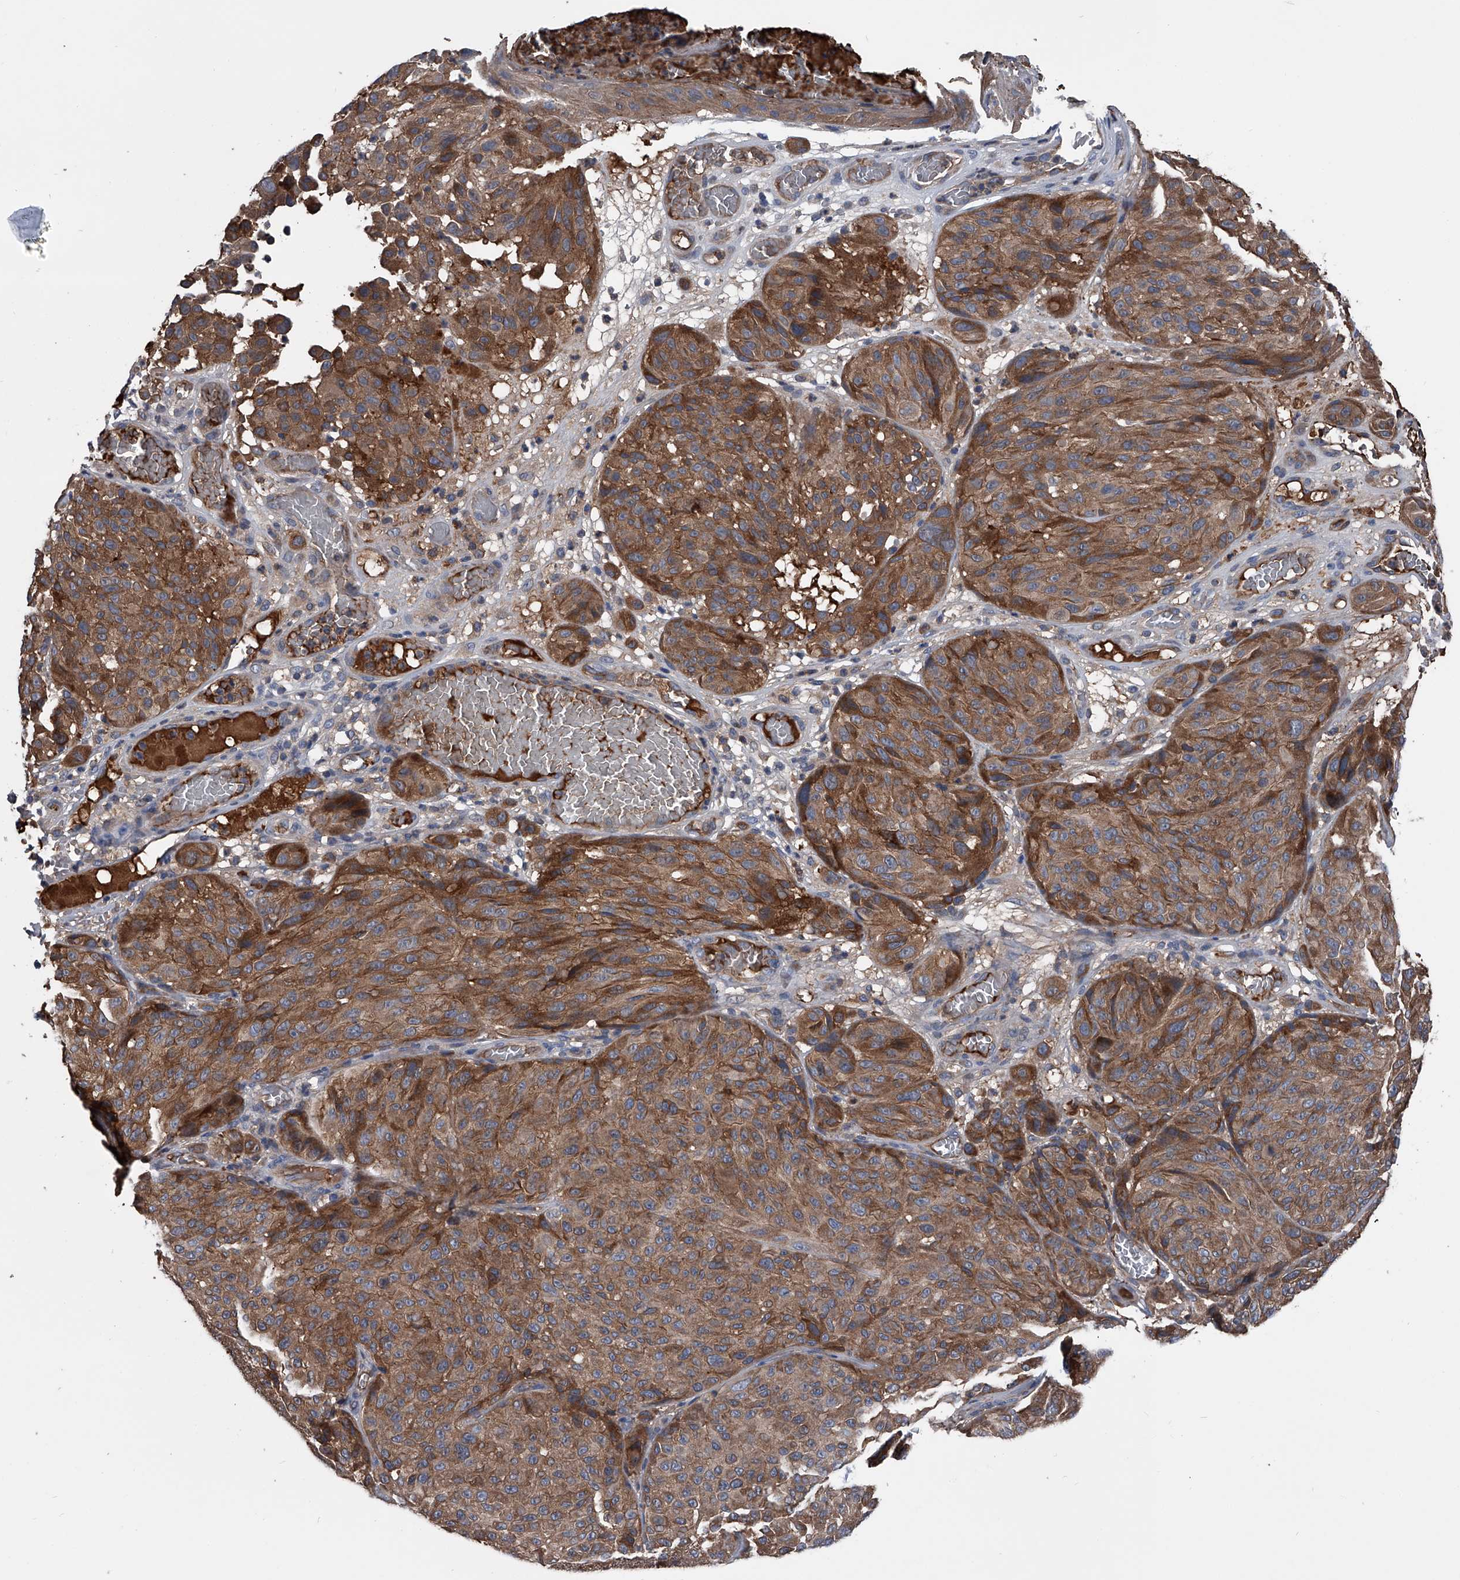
{"staining": {"intensity": "moderate", "quantity": ">75%", "location": "cytoplasmic/membranous"}, "tissue": "melanoma", "cell_type": "Tumor cells", "image_type": "cancer", "snomed": [{"axis": "morphology", "description": "Malignant melanoma, NOS"}, {"axis": "topography", "description": "Skin"}], "caption": "Immunohistochemistry (IHC) micrograph of malignant melanoma stained for a protein (brown), which reveals medium levels of moderate cytoplasmic/membranous expression in approximately >75% of tumor cells.", "gene": "KIF13A", "patient": {"sex": "male", "age": 83}}